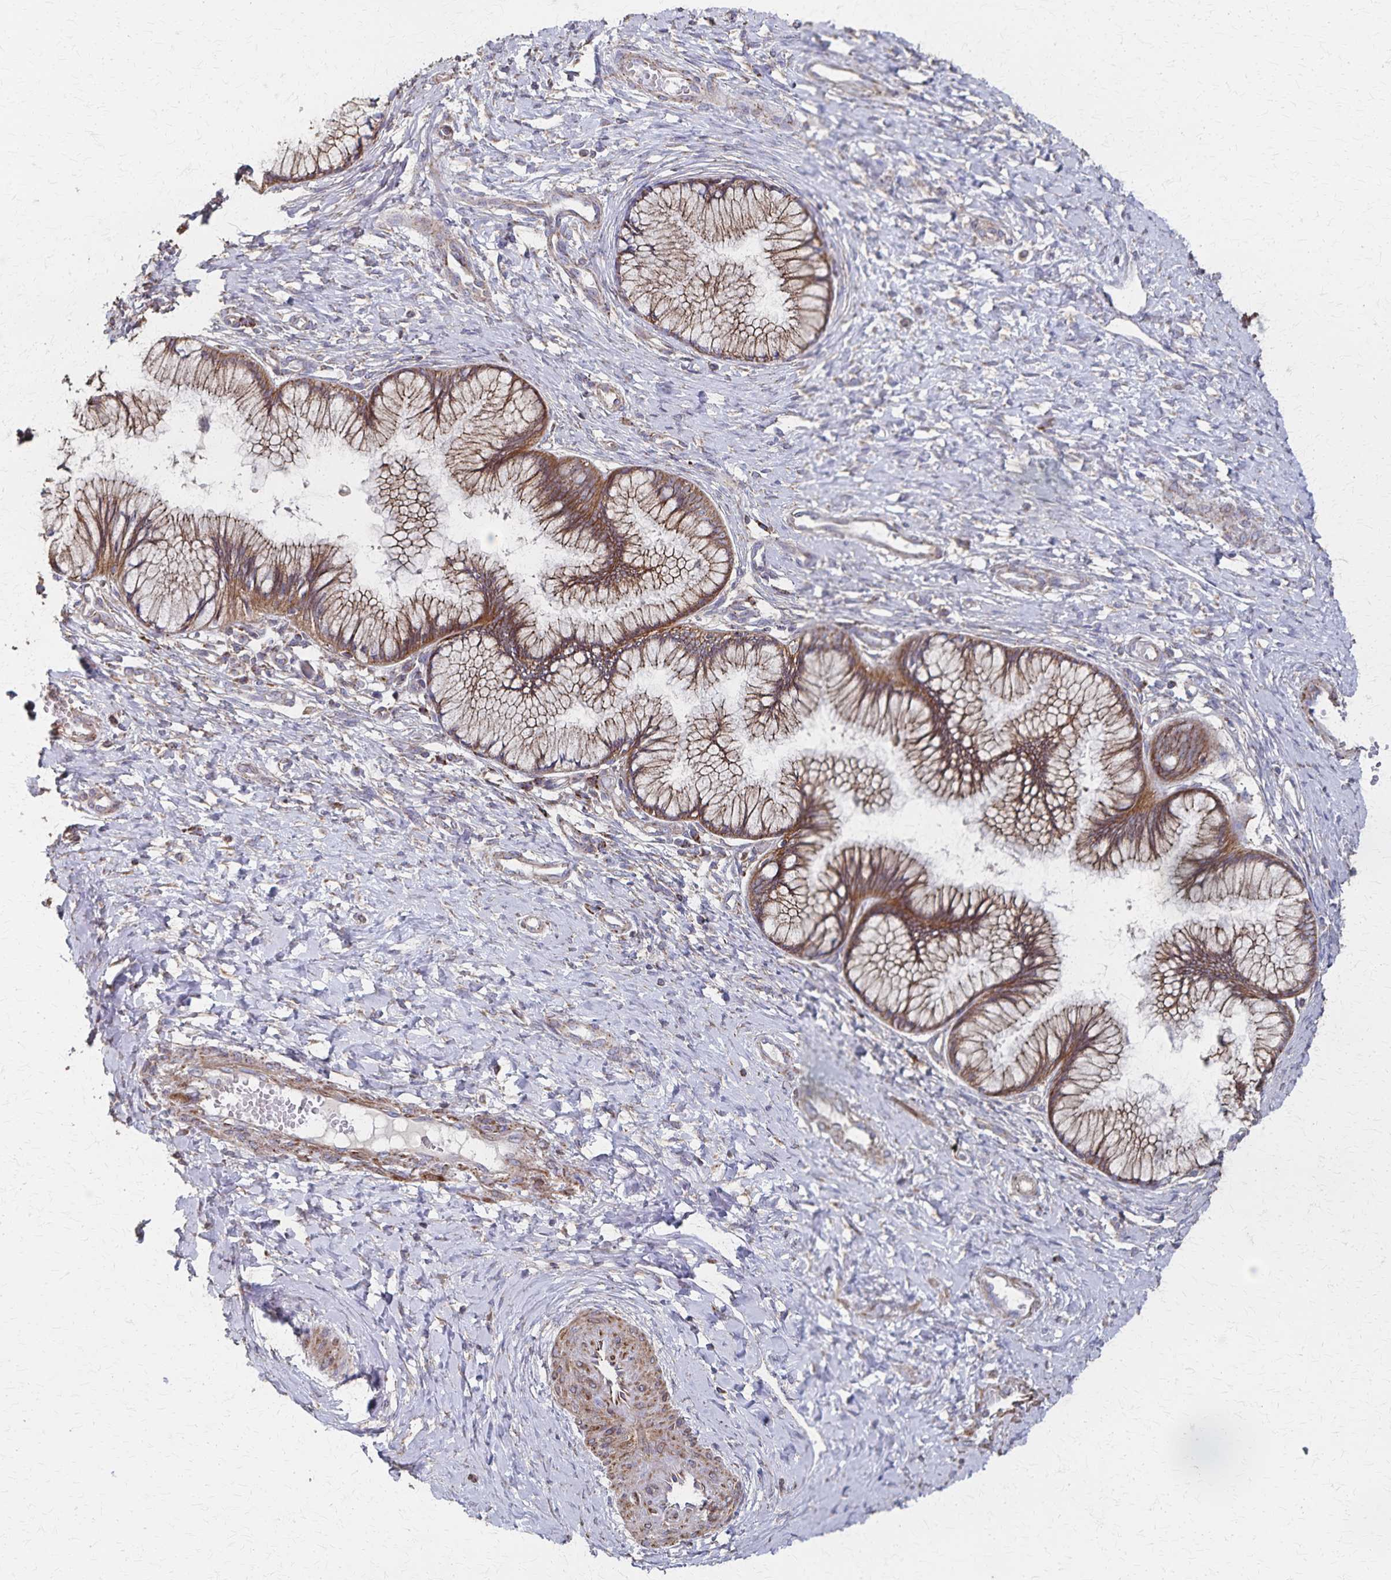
{"staining": {"intensity": "moderate", "quantity": "25%-75%", "location": "cytoplasmic/membranous"}, "tissue": "cervix", "cell_type": "Glandular cells", "image_type": "normal", "snomed": [{"axis": "morphology", "description": "Normal tissue, NOS"}, {"axis": "topography", "description": "Cervix"}], "caption": "This histopathology image shows immunohistochemistry (IHC) staining of unremarkable human cervix, with medium moderate cytoplasmic/membranous expression in about 25%-75% of glandular cells.", "gene": "PGAP2", "patient": {"sex": "female", "age": 37}}